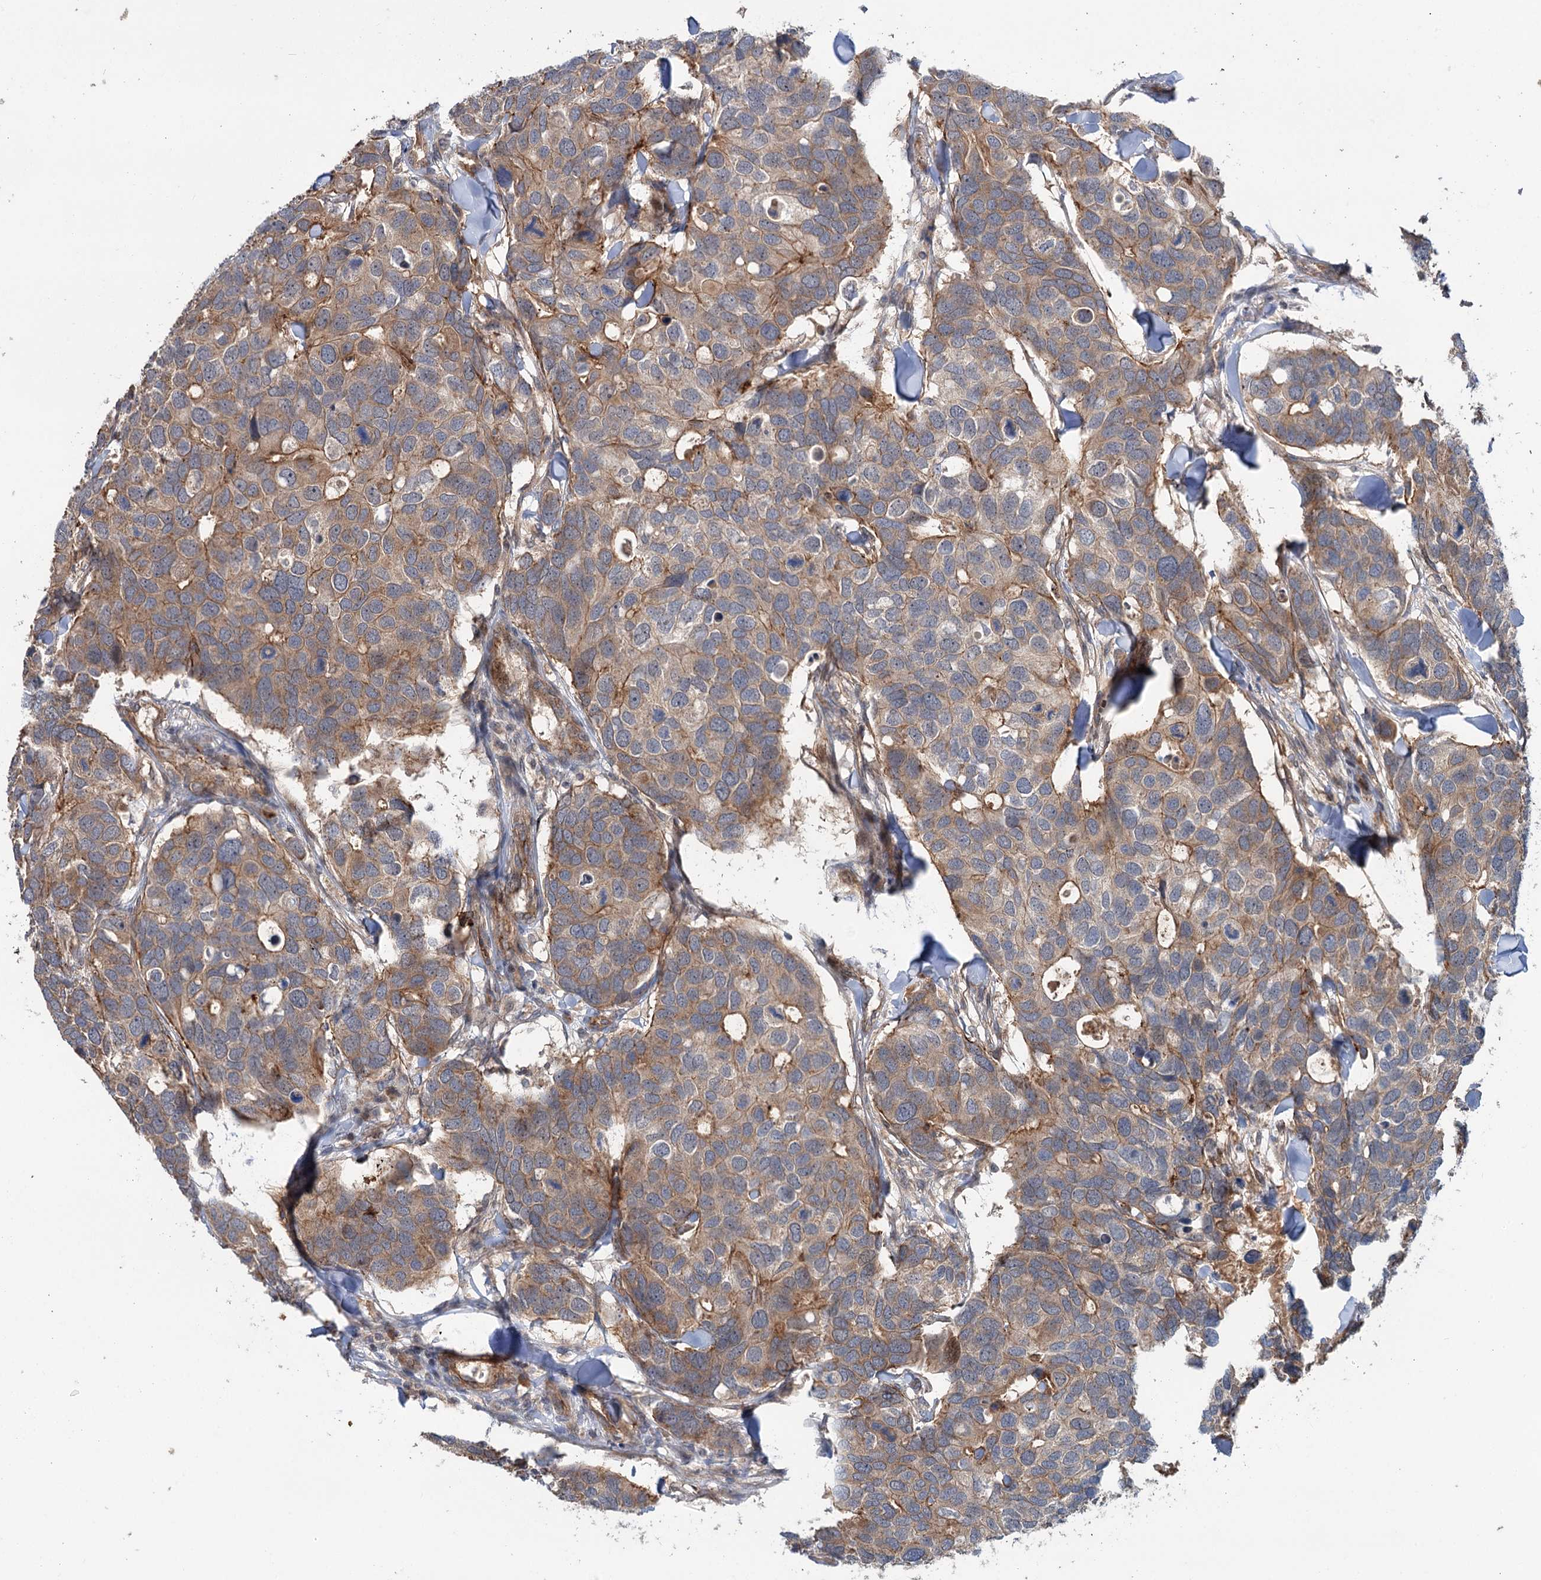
{"staining": {"intensity": "moderate", "quantity": "<25%", "location": "cytoplasmic/membranous"}, "tissue": "breast cancer", "cell_type": "Tumor cells", "image_type": "cancer", "snomed": [{"axis": "morphology", "description": "Duct carcinoma"}, {"axis": "topography", "description": "Breast"}], "caption": "Intraductal carcinoma (breast) tissue shows moderate cytoplasmic/membranous expression in approximately <25% of tumor cells, visualized by immunohistochemistry.", "gene": "ADGRG4", "patient": {"sex": "female", "age": 83}}